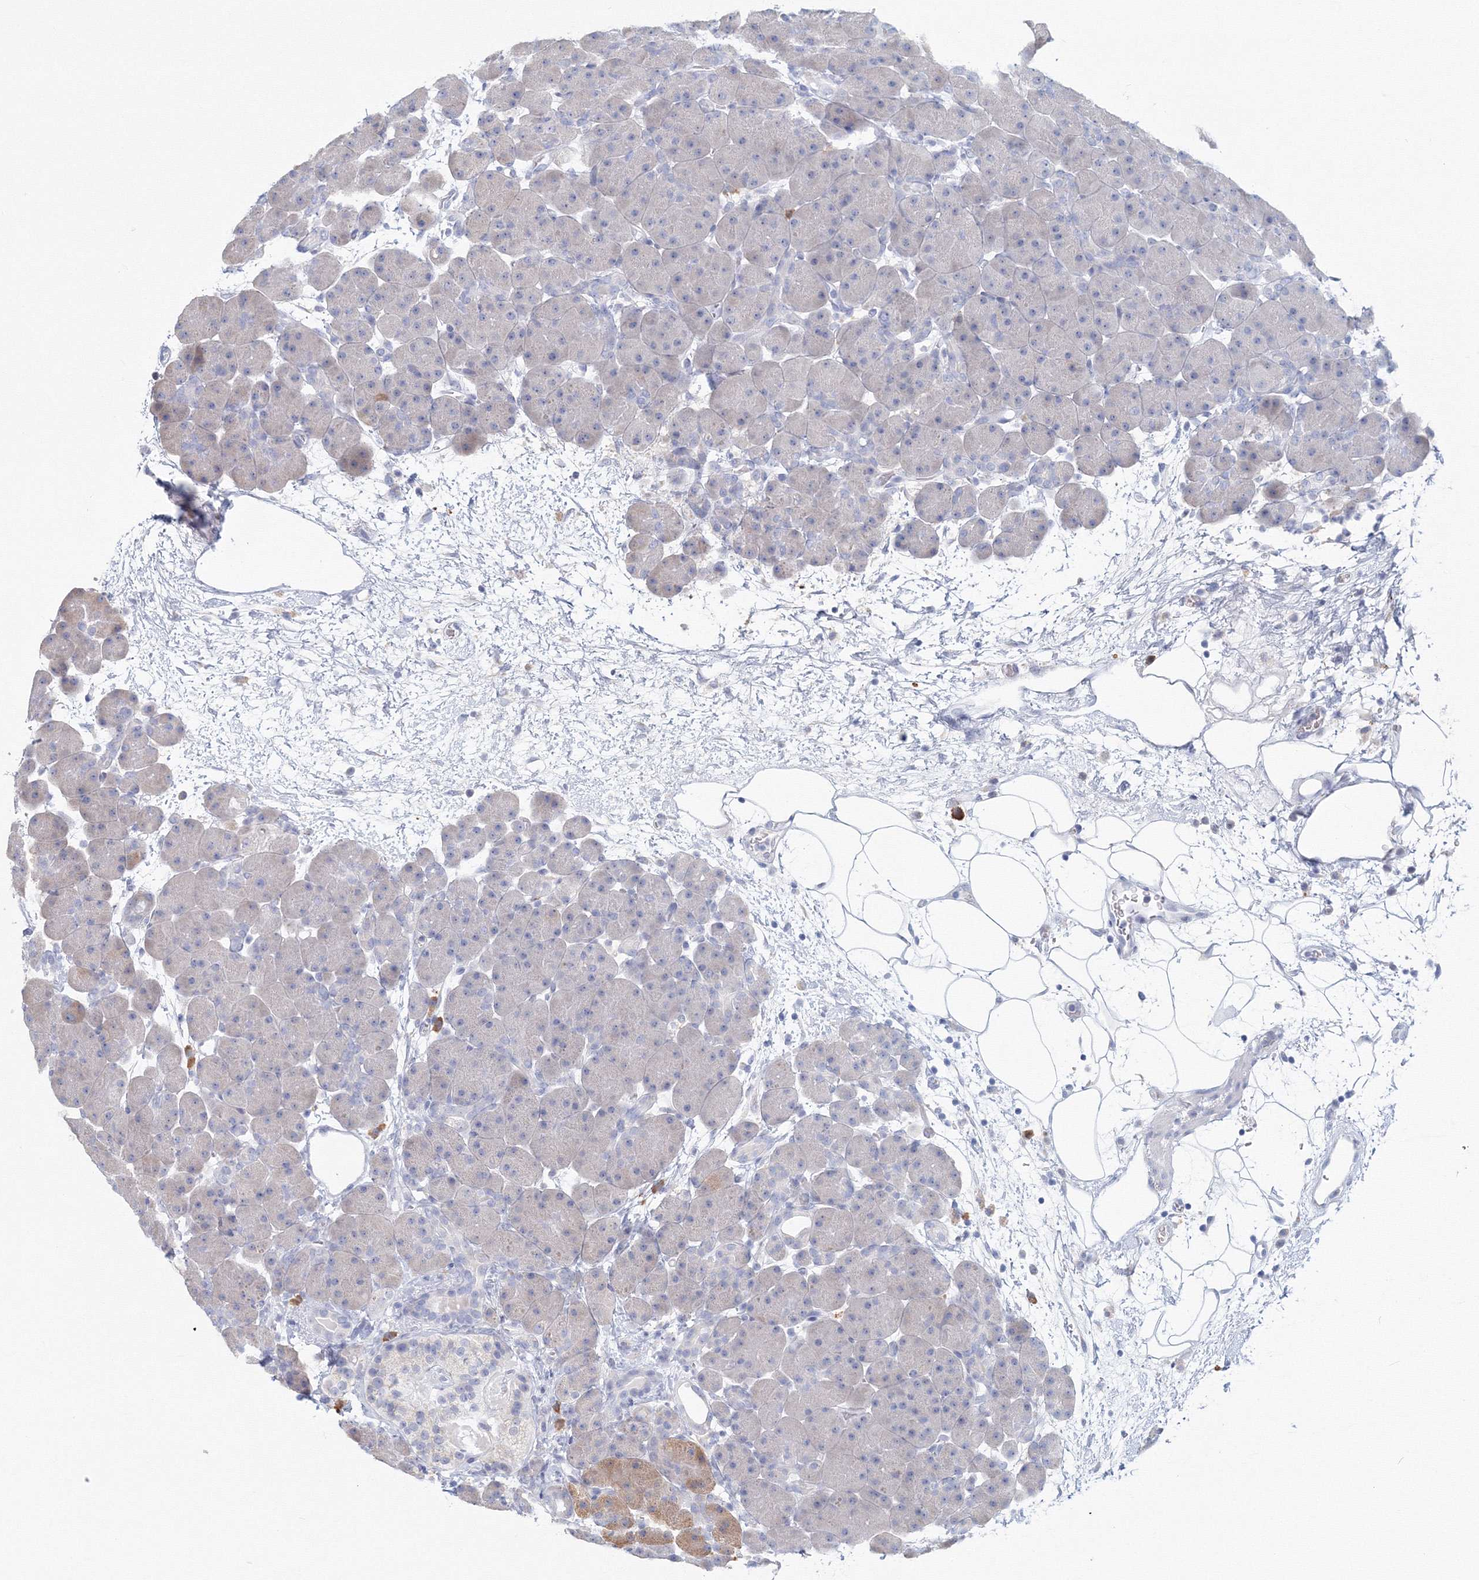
{"staining": {"intensity": "weak", "quantity": "<25%", "location": "cytoplasmic/membranous"}, "tissue": "pancreas", "cell_type": "Exocrine glandular cells", "image_type": "normal", "snomed": [{"axis": "morphology", "description": "Normal tissue, NOS"}, {"axis": "topography", "description": "Pancreas"}], "caption": "Immunohistochemistry (IHC) histopathology image of unremarkable pancreas: human pancreas stained with DAB (3,3'-diaminobenzidine) demonstrates no significant protein expression in exocrine glandular cells.", "gene": "VSIG1", "patient": {"sex": "male", "age": 66}}